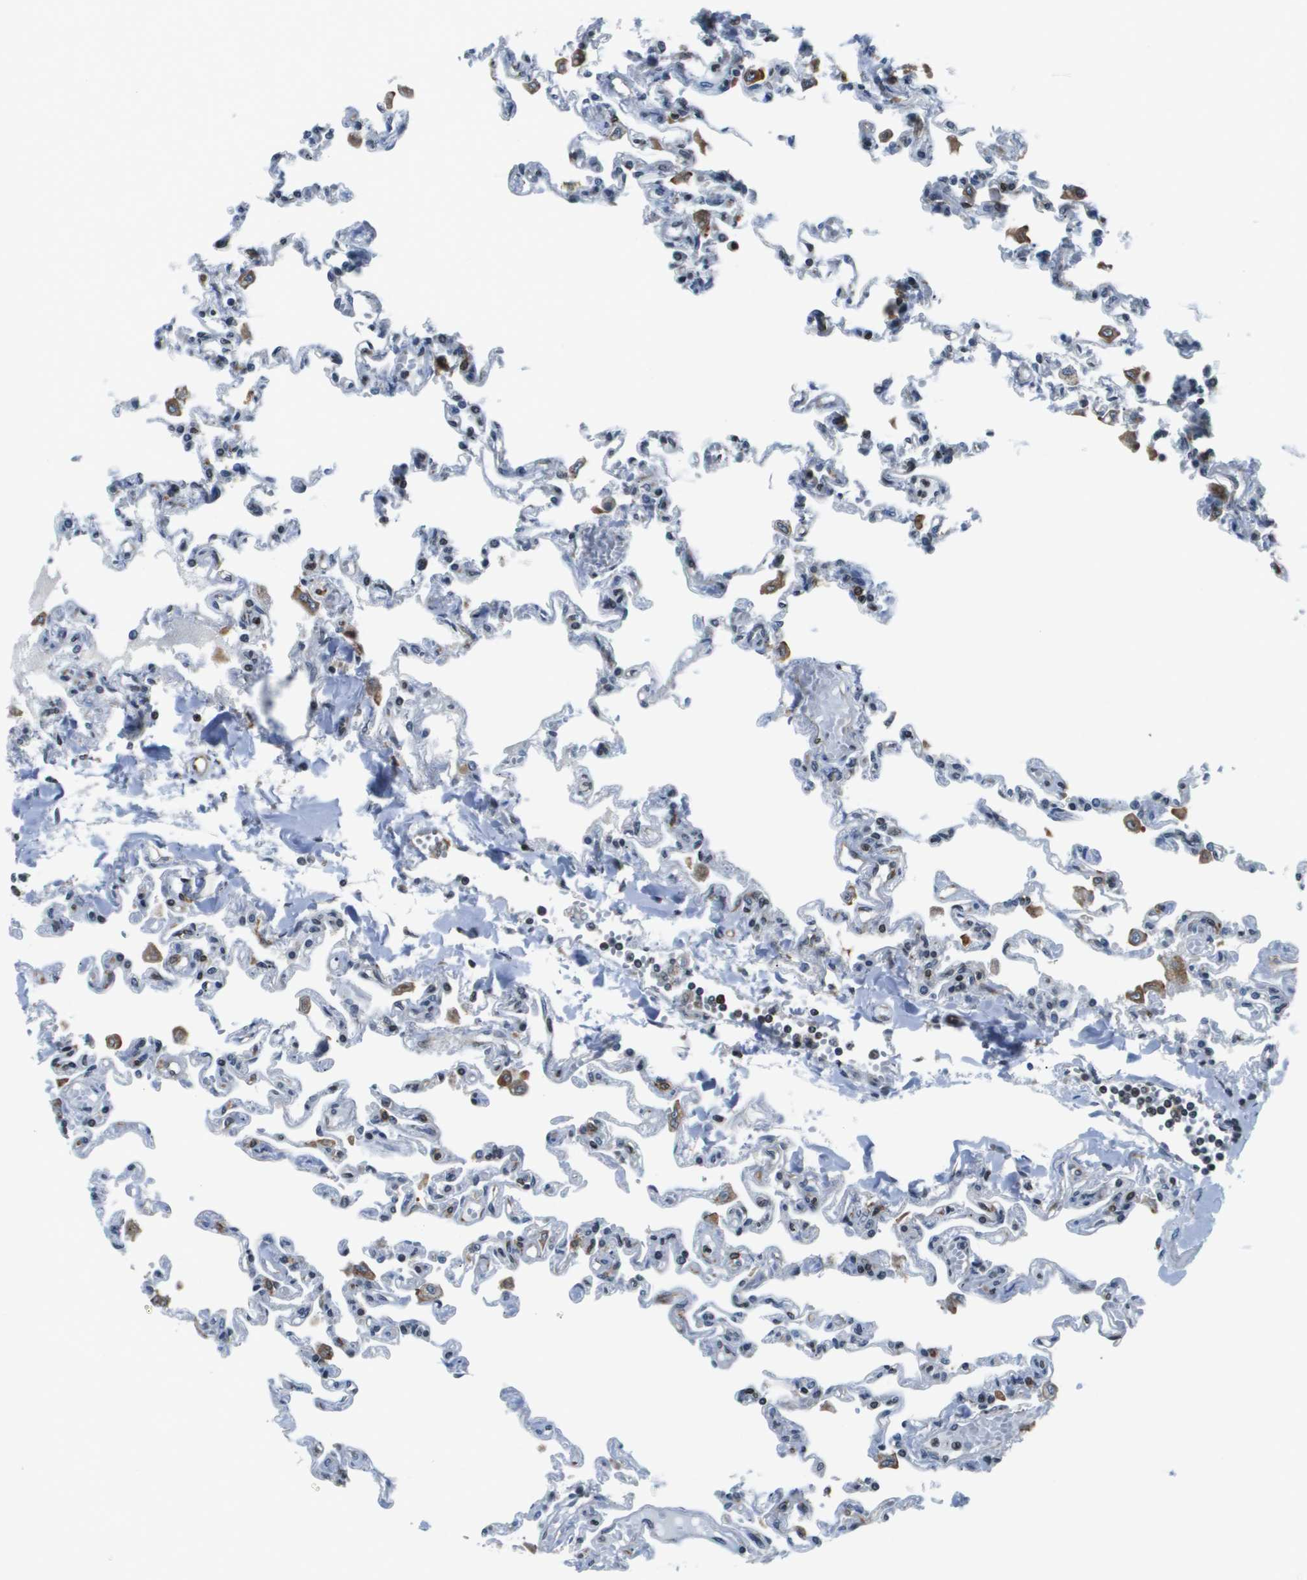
{"staining": {"intensity": "negative", "quantity": "none", "location": "none"}, "tissue": "lung", "cell_type": "Alveolar cells", "image_type": "normal", "snomed": [{"axis": "morphology", "description": "Normal tissue, NOS"}, {"axis": "topography", "description": "Lung"}], "caption": "IHC histopathology image of benign lung: lung stained with DAB reveals no significant protein positivity in alveolar cells. Brightfield microscopy of IHC stained with DAB (3,3'-diaminobenzidine) (brown) and hematoxylin (blue), captured at high magnification.", "gene": "ESYT1", "patient": {"sex": "male", "age": 21}}